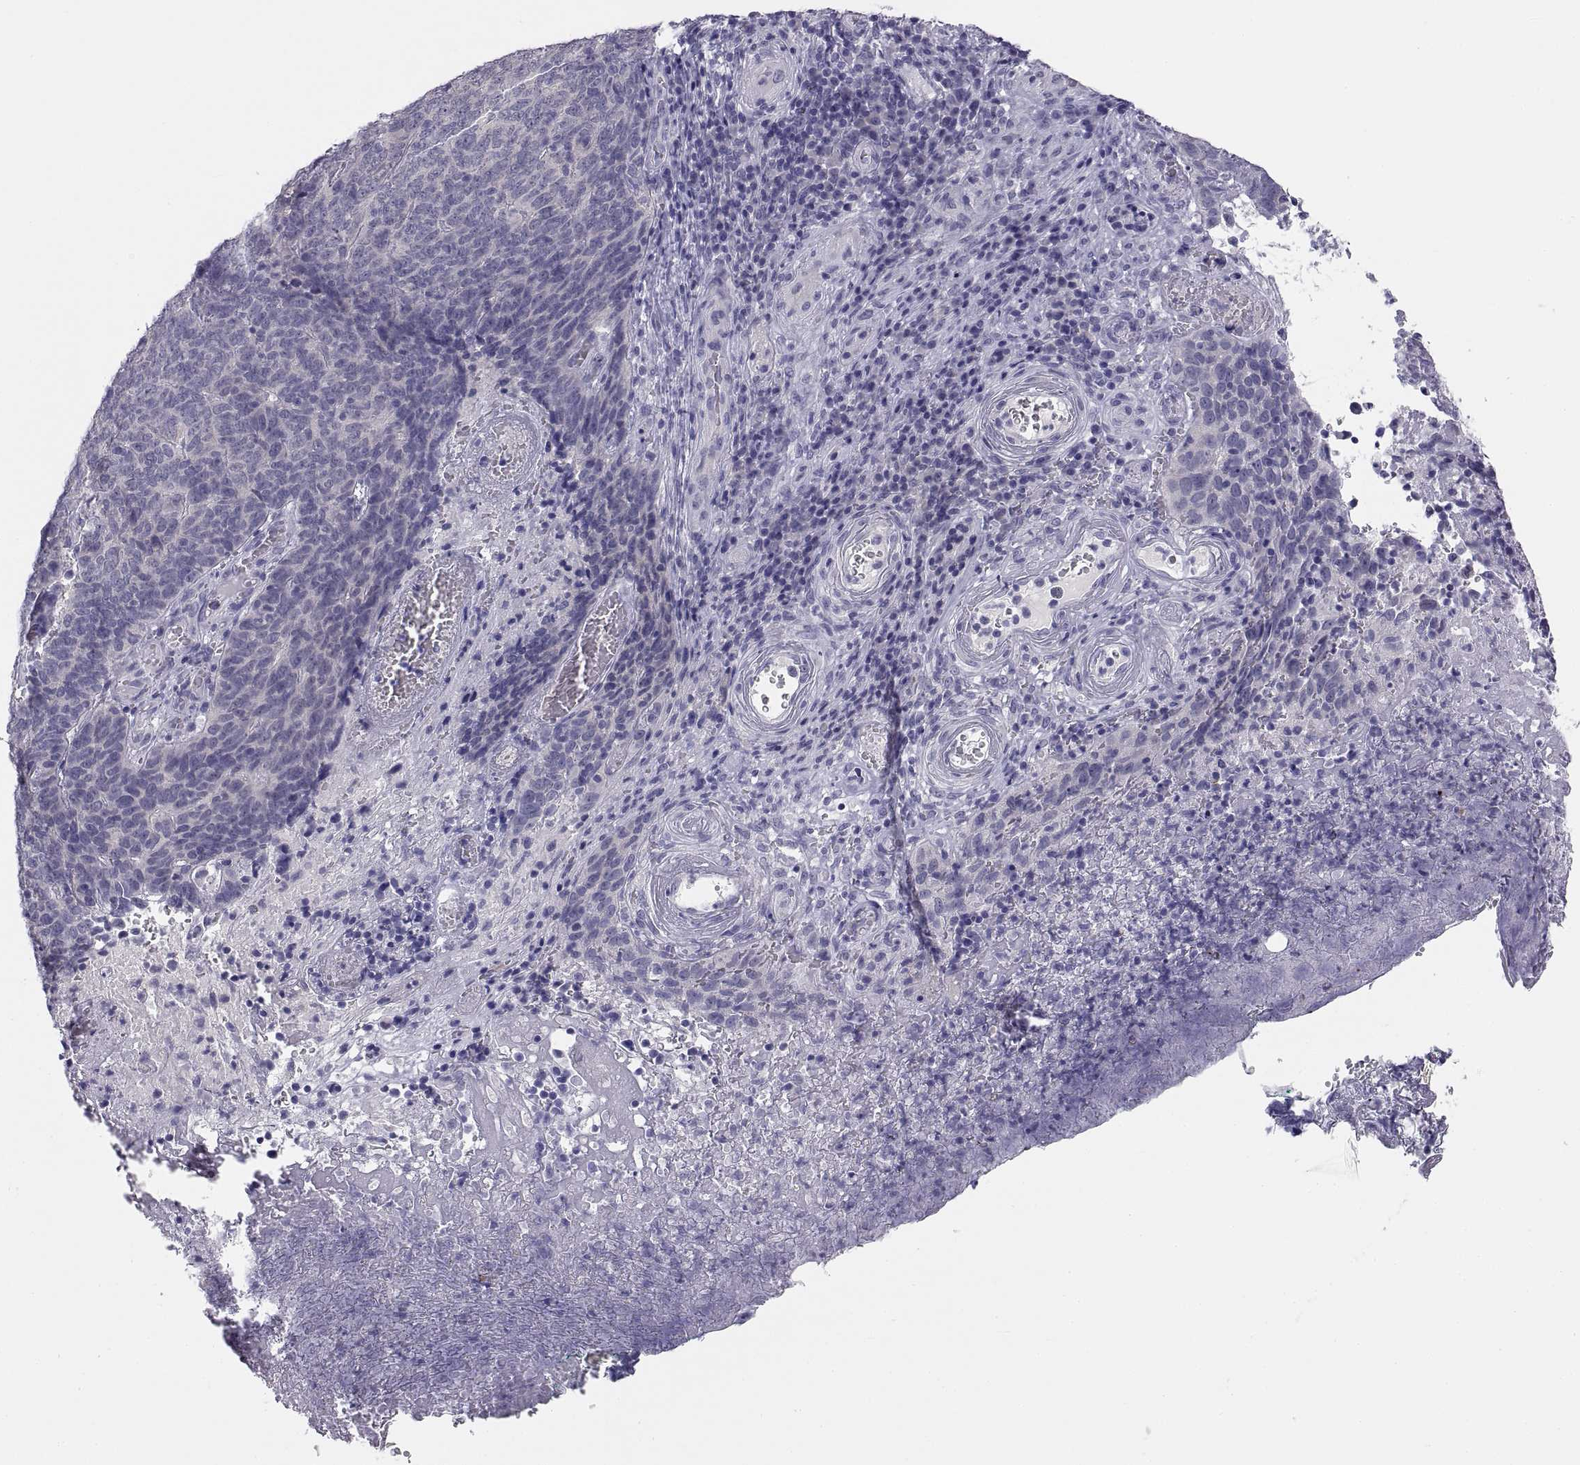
{"staining": {"intensity": "negative", "quantity": "none", "location": "none"}, "tissue": "skin cancer", "cell_type": "Tumor cells", "image_type": "cancer", "snomed": [{"axis": "morphology", "description": "Squamous cell carcinoma, NOS"}, {"axis": "topography", "description": "Skin"}, {"axis": "topography", "description": "Anal"}], "caption": "A histopathology image of skin cancer (squamous cell carcinoma) stained for a protein displays no brown staining in tumor cells.", "gene": "STRC", "patient": {"sex": "female", "age": 51}}